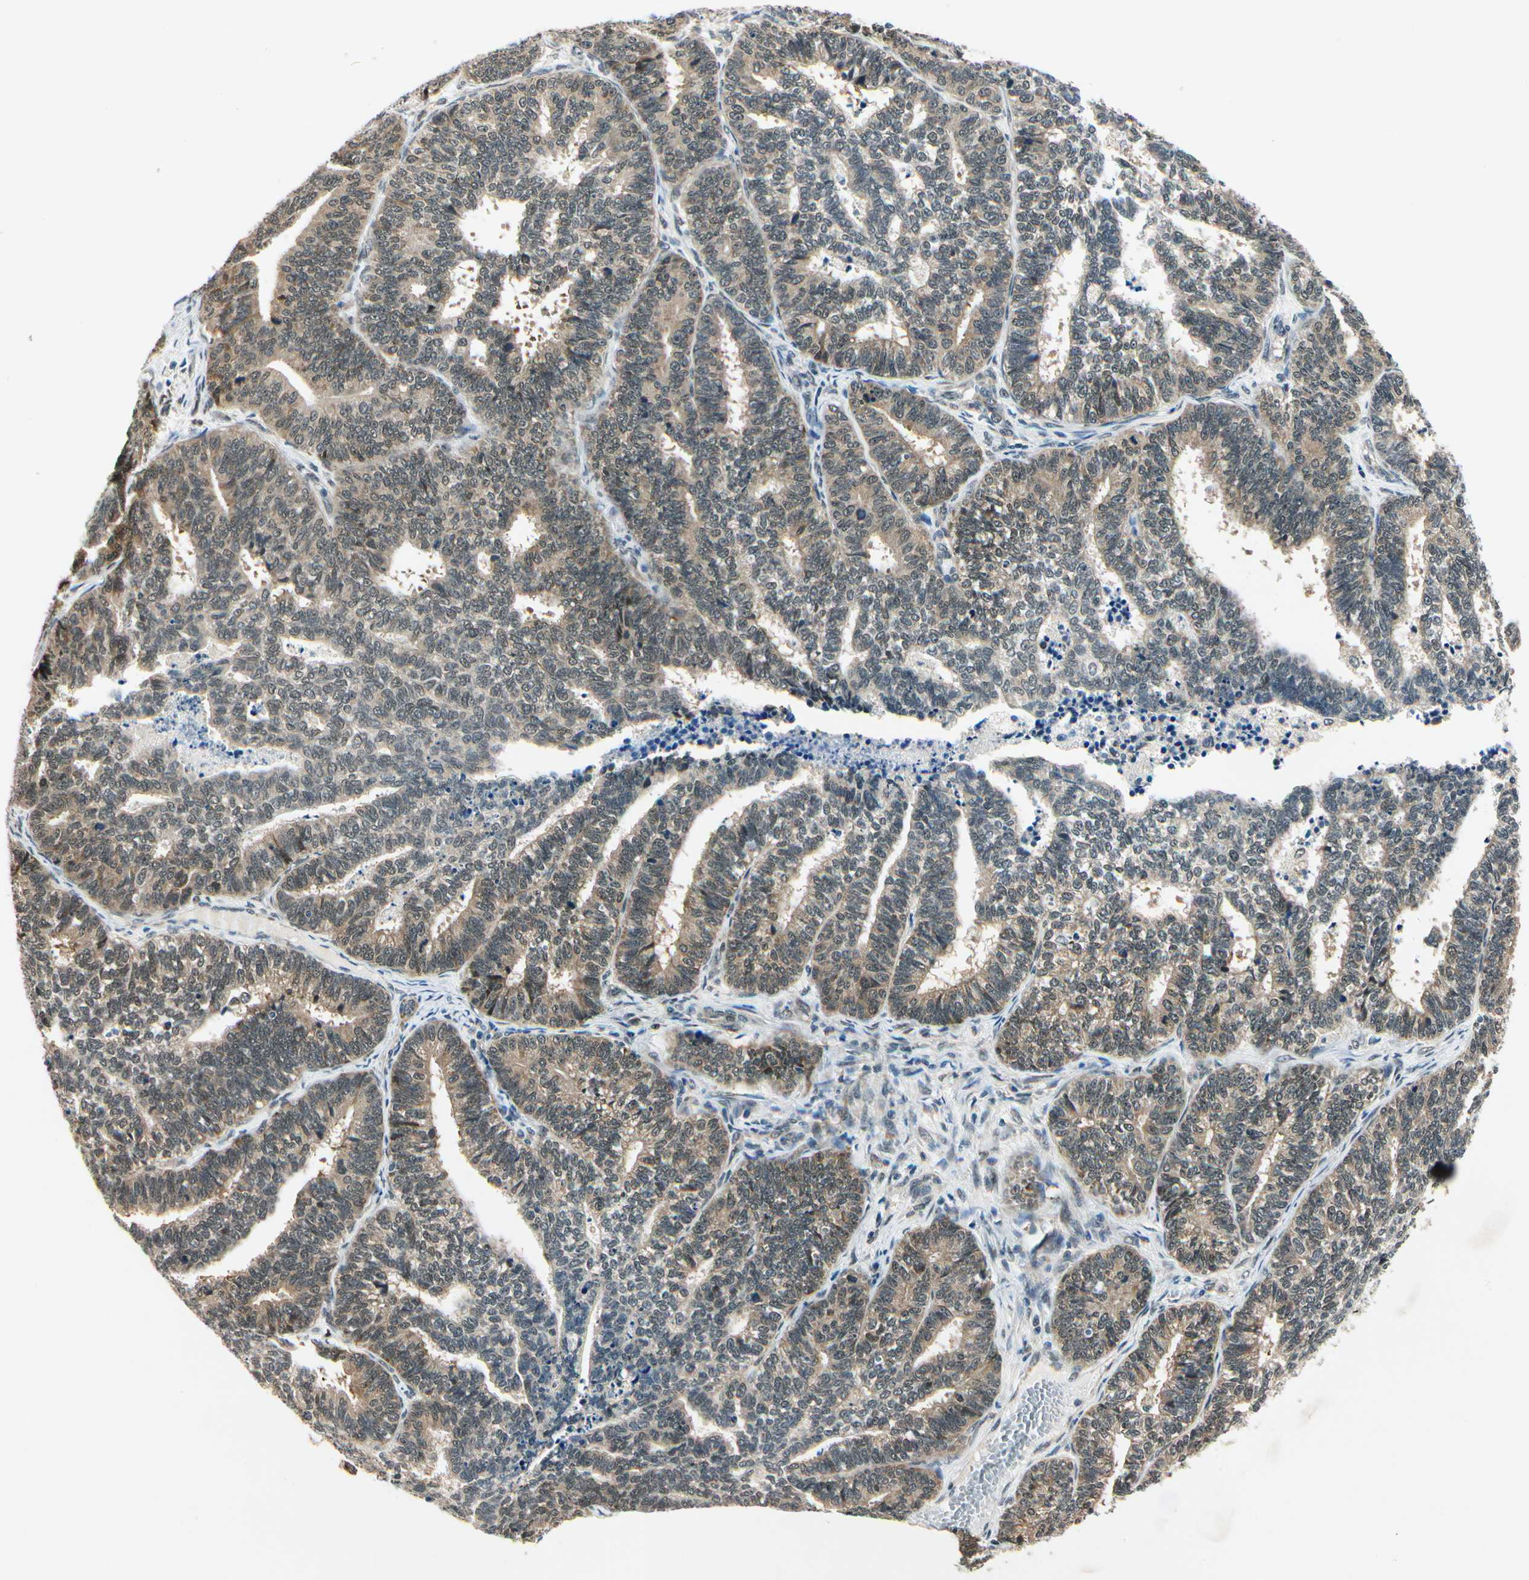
{"staining": {"intensity": "strong", "quantity": ">75%", "location": "cytoplasmic/membranous"}, "tissue": "endometrial cancer", "cell_type": "Tumor cells", "image_type": "cancer", "snomed": [{"axis": "morphology", "description": "Adenocarcinoma, NOS"}, {"axis": "topography", "description": "Endometrium"}], "caption": "Immunohistochemical staining of endometrial cancer displays high levels of strong cytoplasmic/membranous expression in approximately >75% of tumor cells. (DAB IHC, brown staining for protein, blue staining for nuclei).", "gene": "PDK2", "patient": {"sex": "female", "age": 70}}